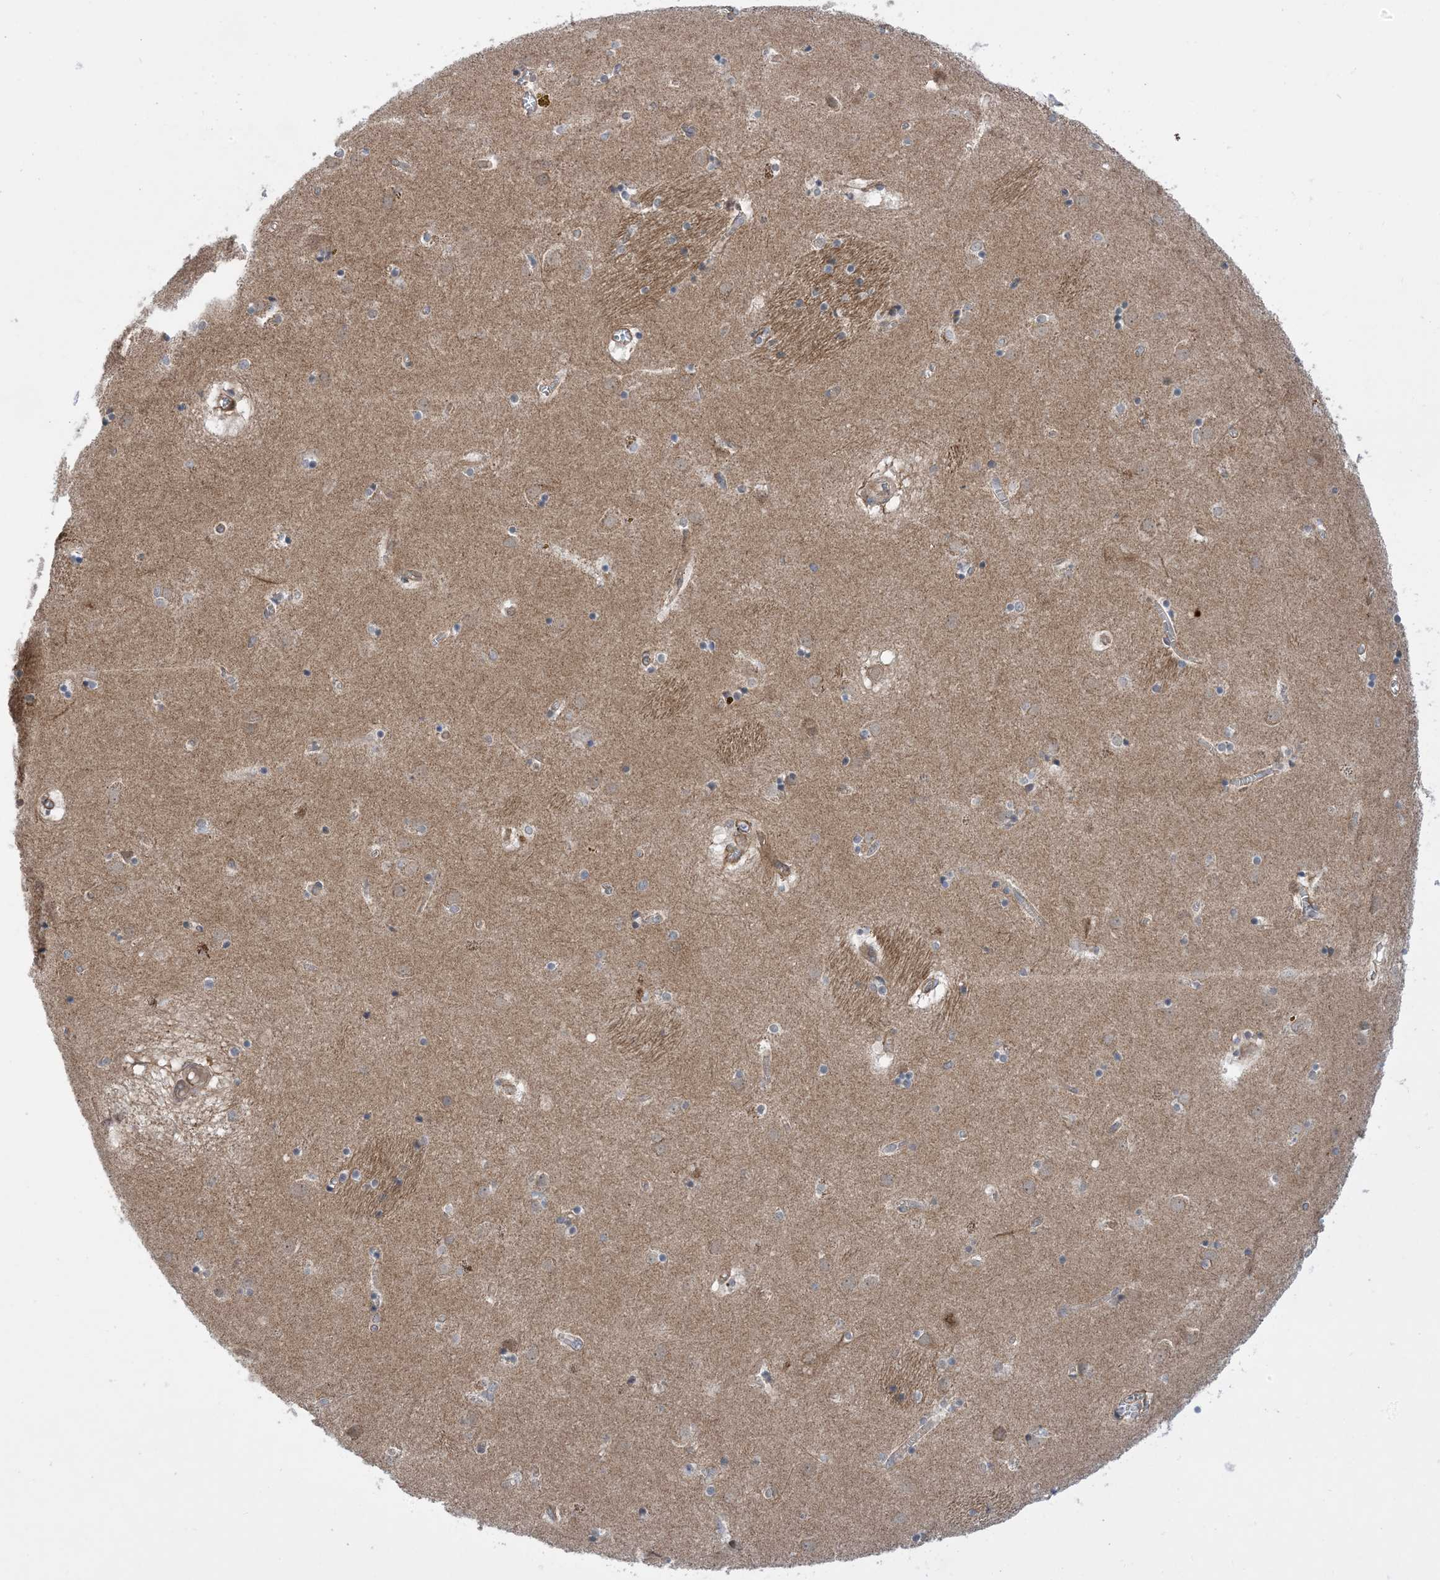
{"staining": {"intensity": "weak", "quantity": "<25%", "location": "cytoplasmic/membranous"}, "tissue": "caudate", "cell_type": "Glial cells", "image_type": "normal", "snomed": [{"axis": "morphology", "description": "Normal tissue, NOS"}, {"axis": "topography", "description": "Lateral ventricle wall"}], "caption": "Photomicrograph shows no significant protein staining in glial cells of normal caudate. (DAB (3,3'-diaminobenzidine) immunohistochemistry (IHC) visualized using brightfield microscopy, high magnification).", "gene": "EHBP1", "patient": {"sex": "male", "age": 70}}